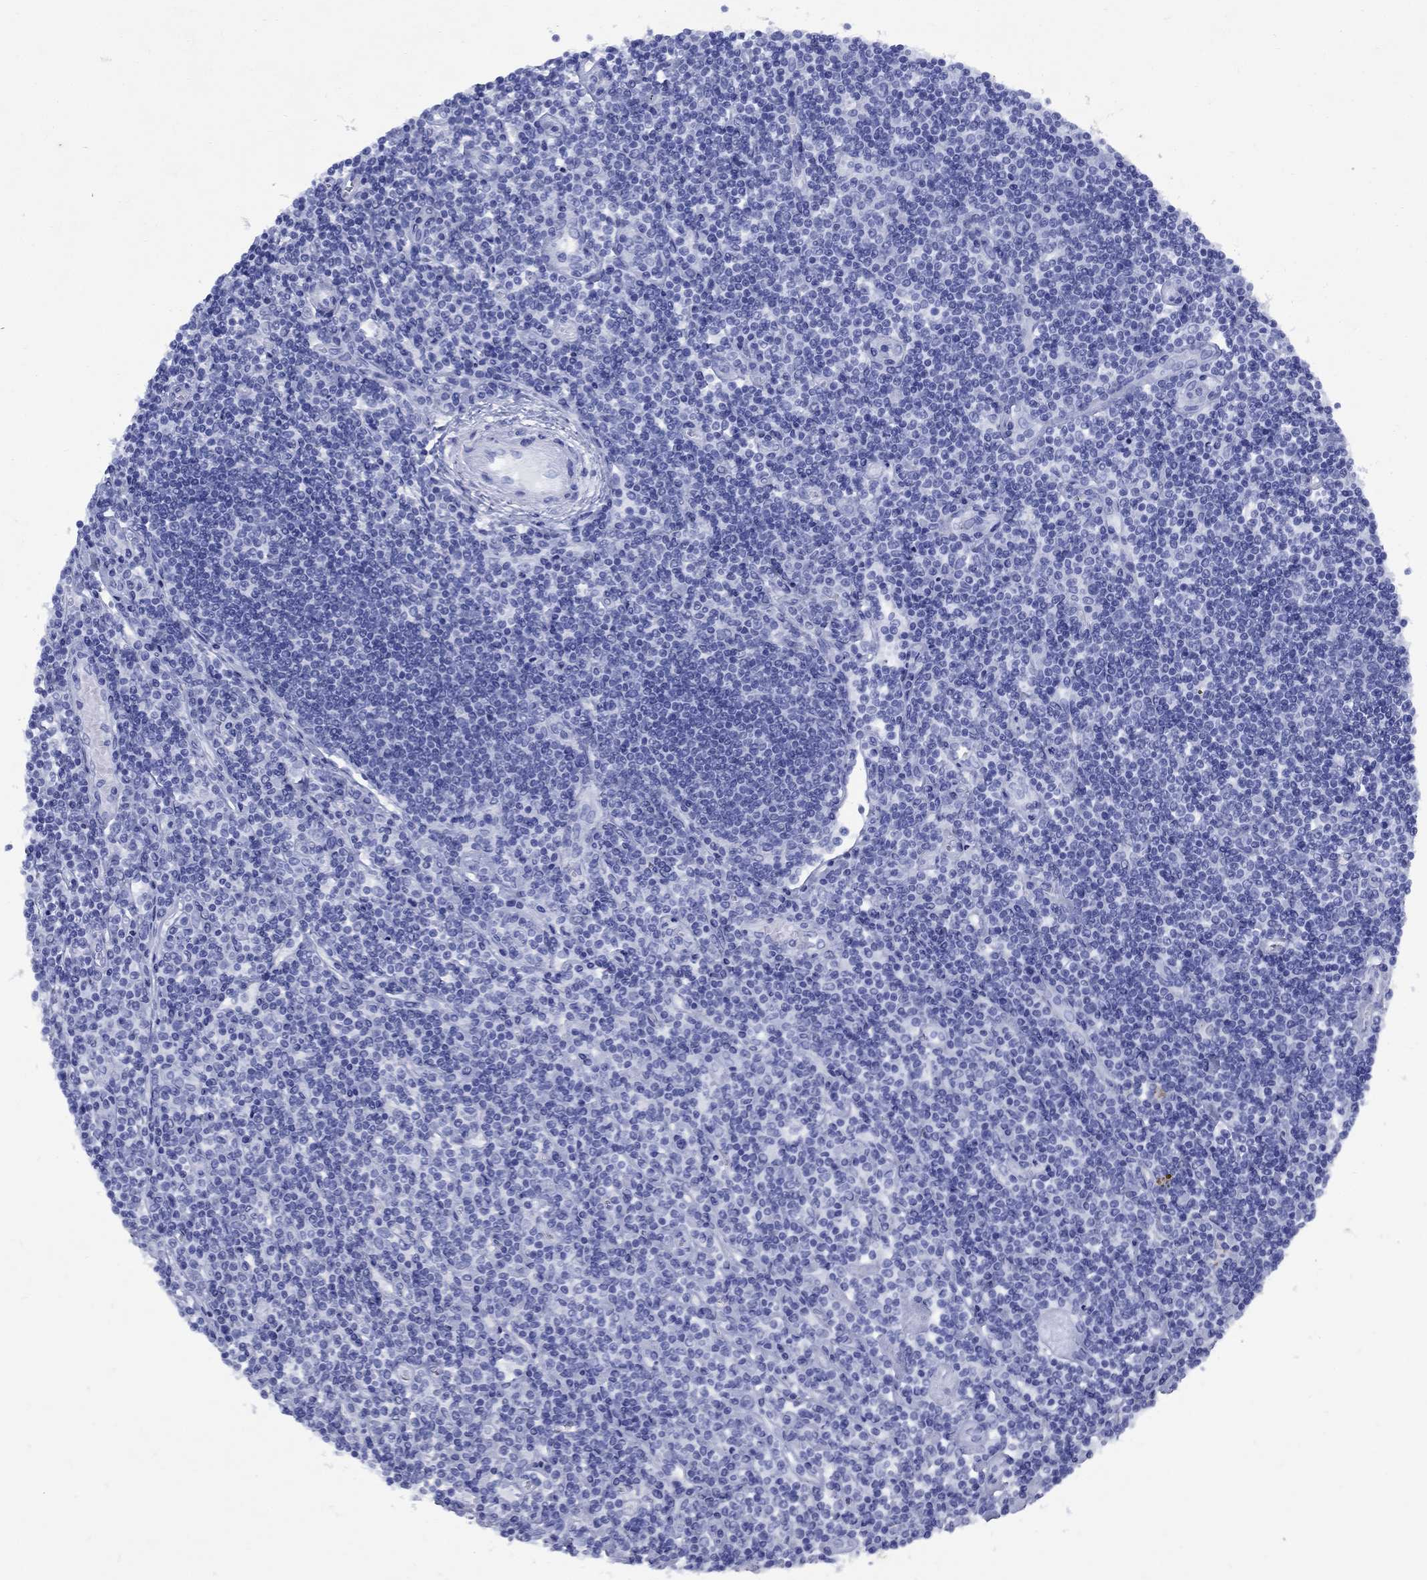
{"staining": {"intensity": "negative", "quantity": "none", "location": "none"}, "tissue": "lymphoma", "cell_type": "Tumor cells", "image_type": "cancer", "snomed": [{"axis": "morphology", "description": "Hodgkin's disease, NOS"}, {"axis": "topography", "description": "Lymph node"}], "caption": "Immunohistochemistry (IHC) of human lymphoma reveals no positivity in tumor cells. Brightfield microscopy of IHC stained with DAB (brown) and hematoxylin (blue), captured at high magnification.", "gene": "CD1A", "patient": {"sex": "male", "age": 40}}